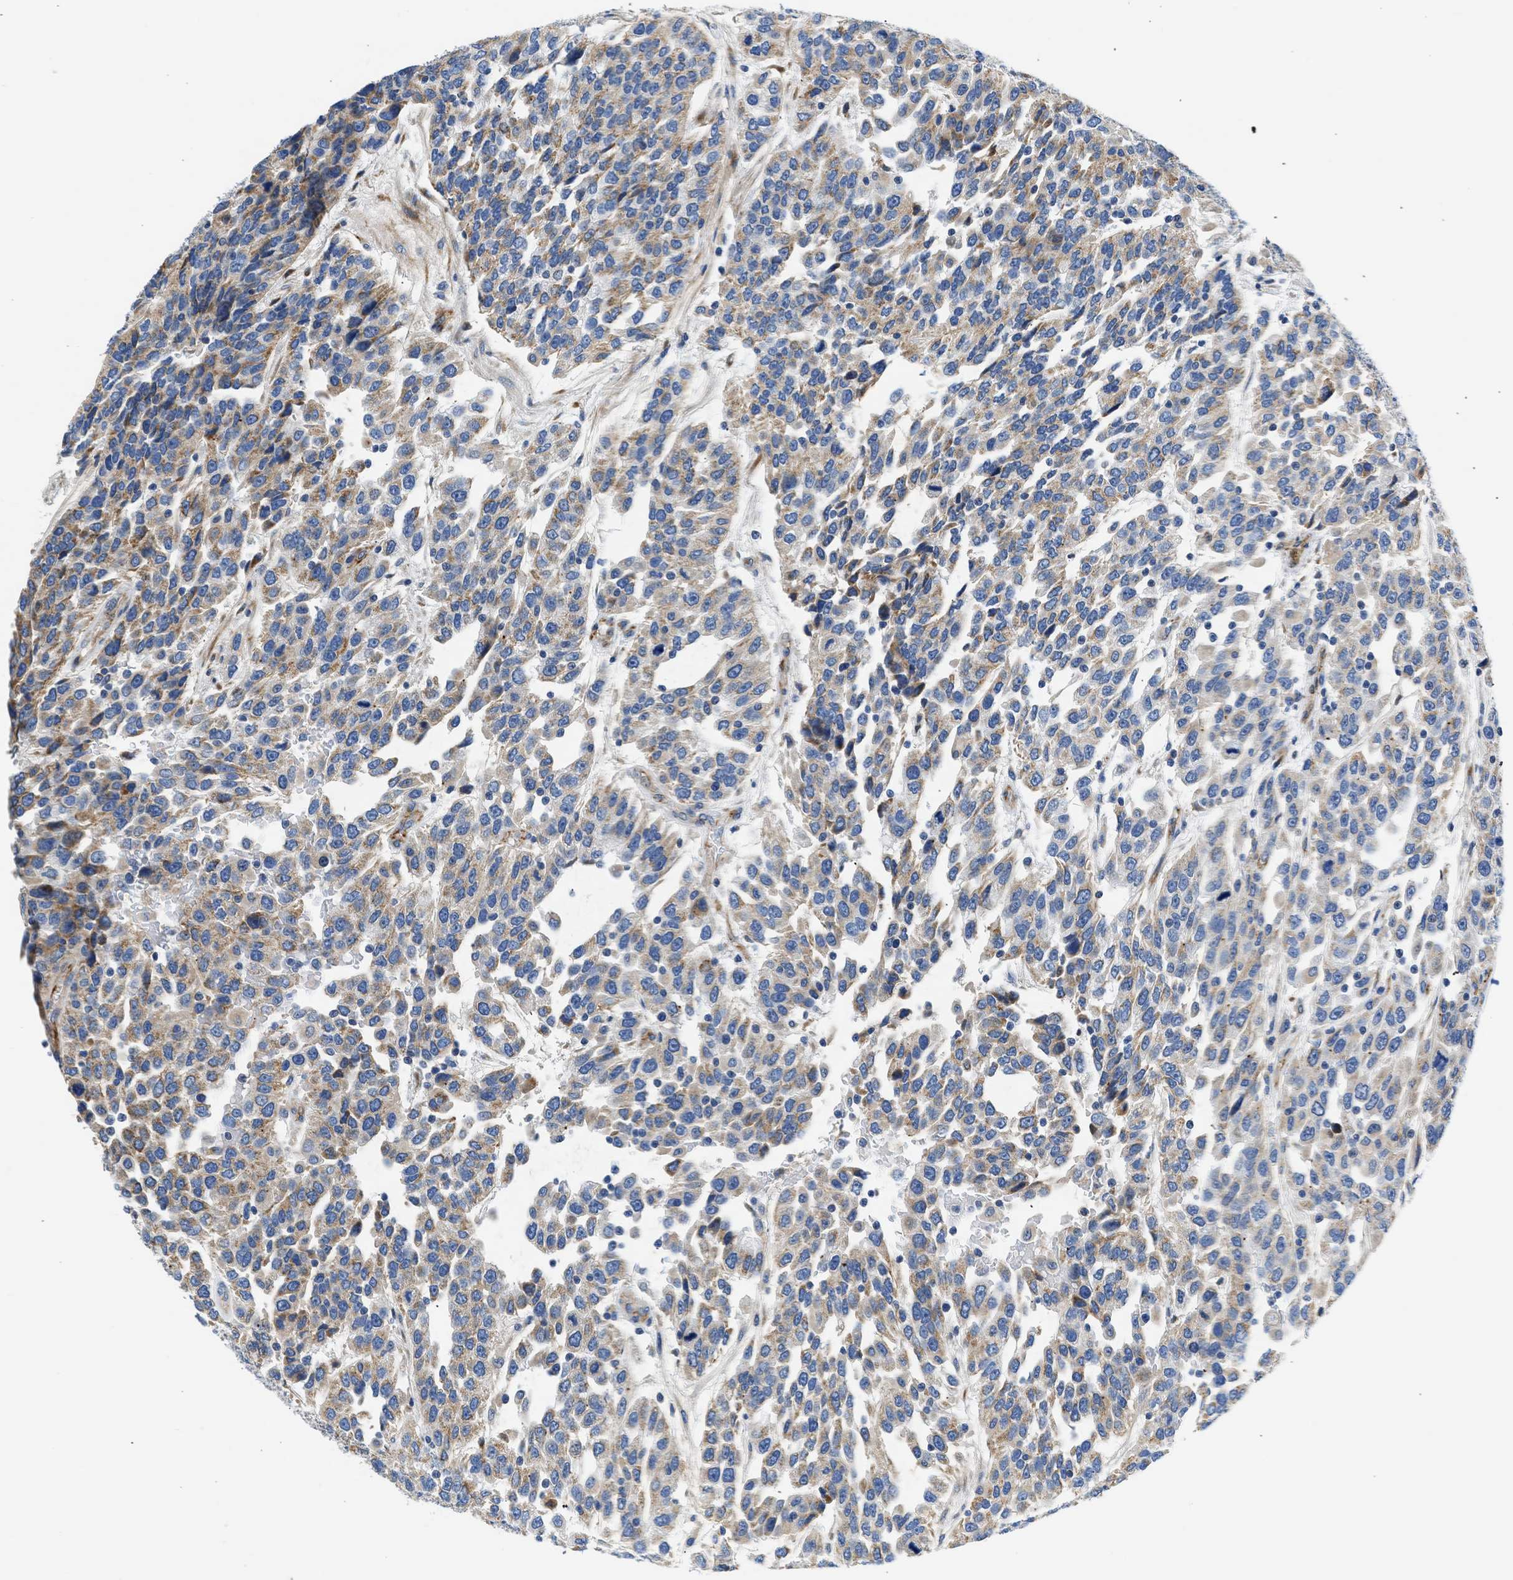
{"staining": {"intensity": "moderate", "quantity": "25%-75%", "location": "cytoplasmic/membranous"}, "tissue": "urothelial cancer", "cell_type": "Tumor cells", "image_type": "cancer", "snomed": [{"axis": "morphology", "description": "Urothelial carcinoma, High grade"}, {"axis": "topography", "description": "Urinary bladder"}], "caption": "Immunohistochemistry (DAB (3,3'-diaminobenzidine)) staining of urothelial cancer demonstrates moderate cytoplasmic/membranous protein expression in about 25%-75% of tumor cells.", "gene": "ULK4", "patient": {"sex": "female", "age": 80}}